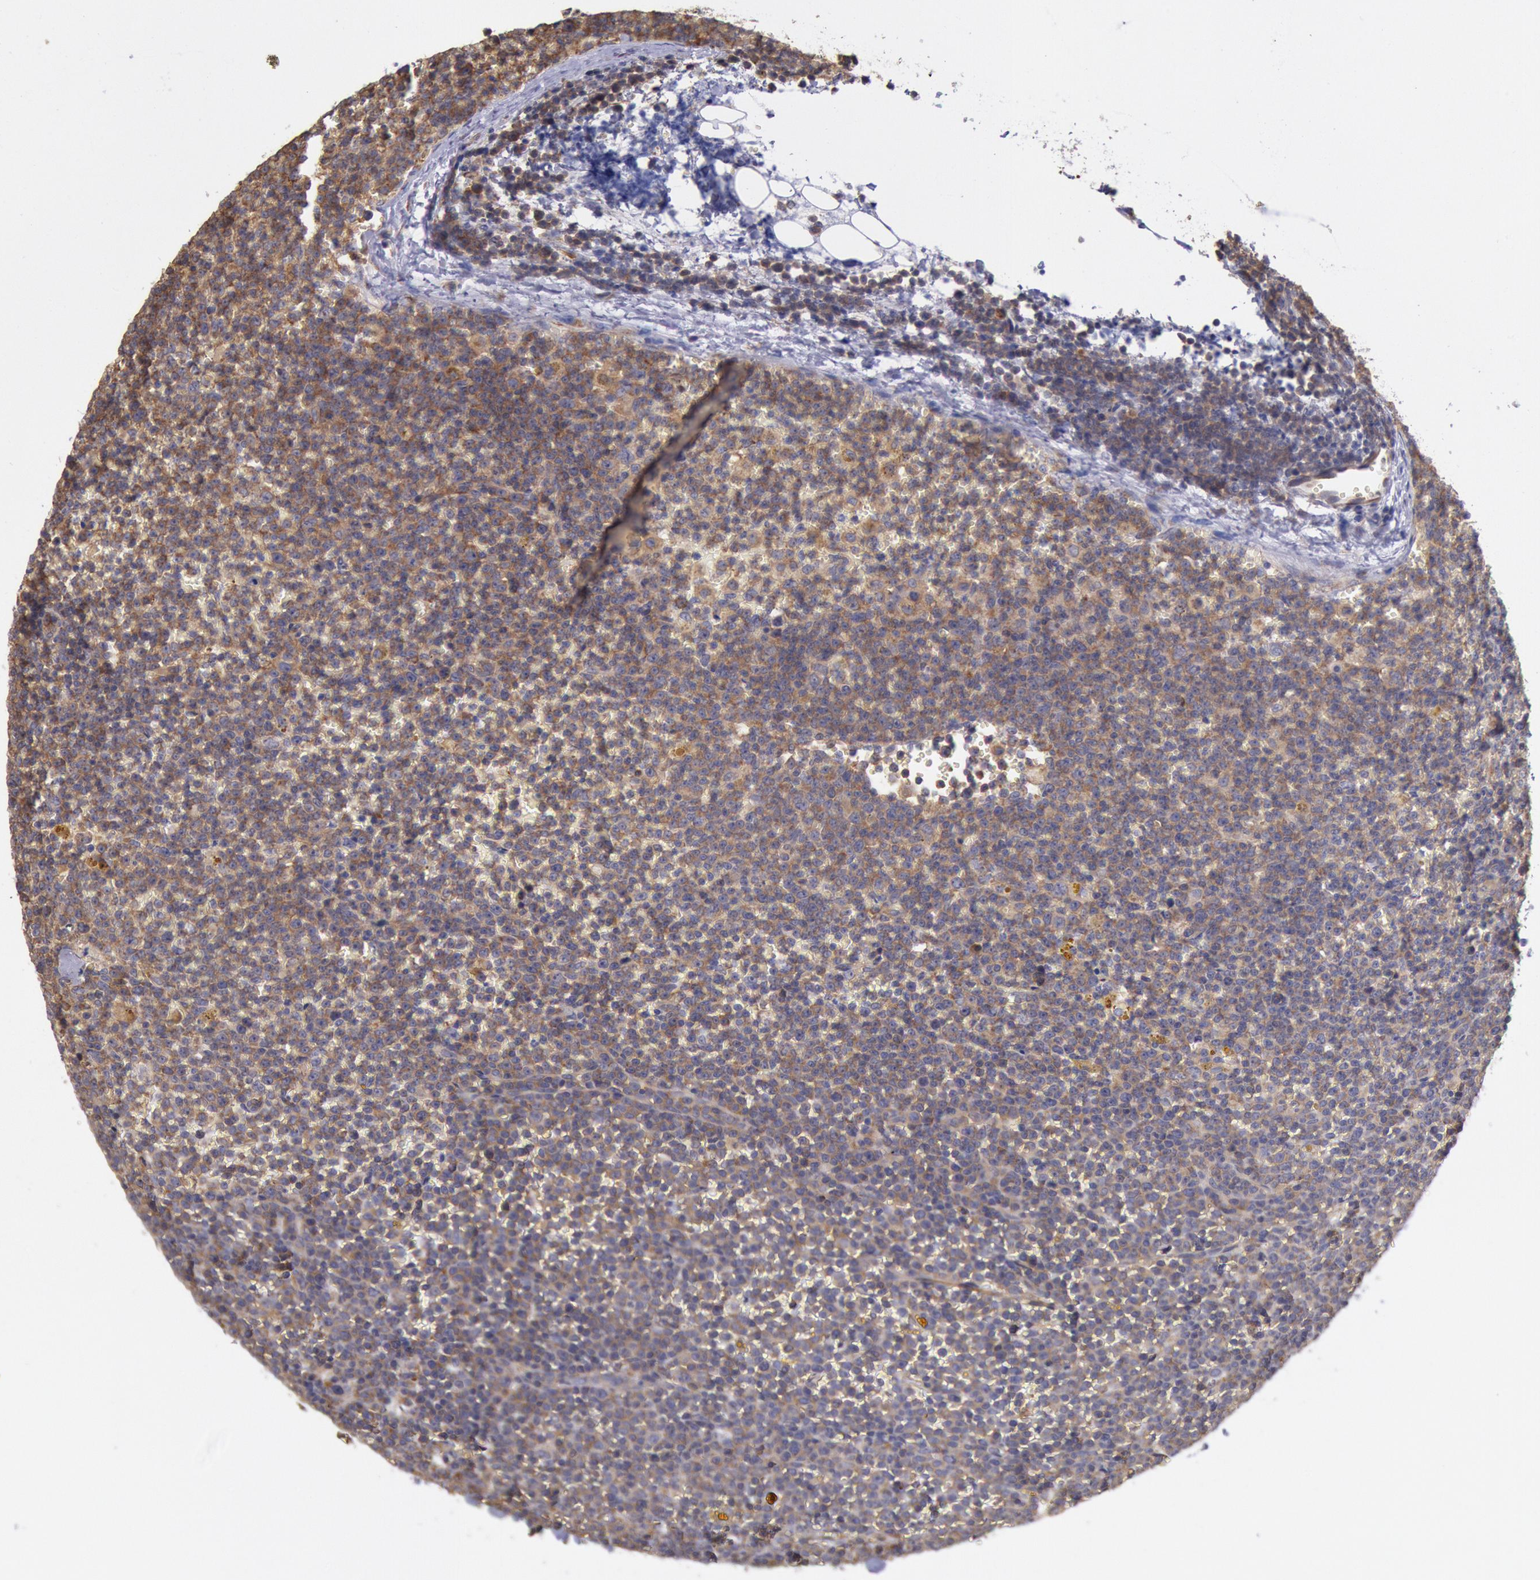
{"staining": {"intensity": "weak", "quantity": ">75%", "location": "cytoplasmic/membranous"}, "tissue": "lymphoma", "cell_type": "Tumor cells", "image_type": "cancer", "snomed": [{"axis": "morphology", "description": "Malignant lymphoma, non-Hodgkin's type, Low grade"}, {"axis": "topography", "description": "Lymph node"}], "caption": "Human low-grade malignant lymphoma, non-Hodgkin's type stained for a protein (brown) shows weak cytoplasmic/membranous positive expression in about >75% of tumor cells.", "gene": "DRG1", "patient": {"sex": "male", "age": 50}}